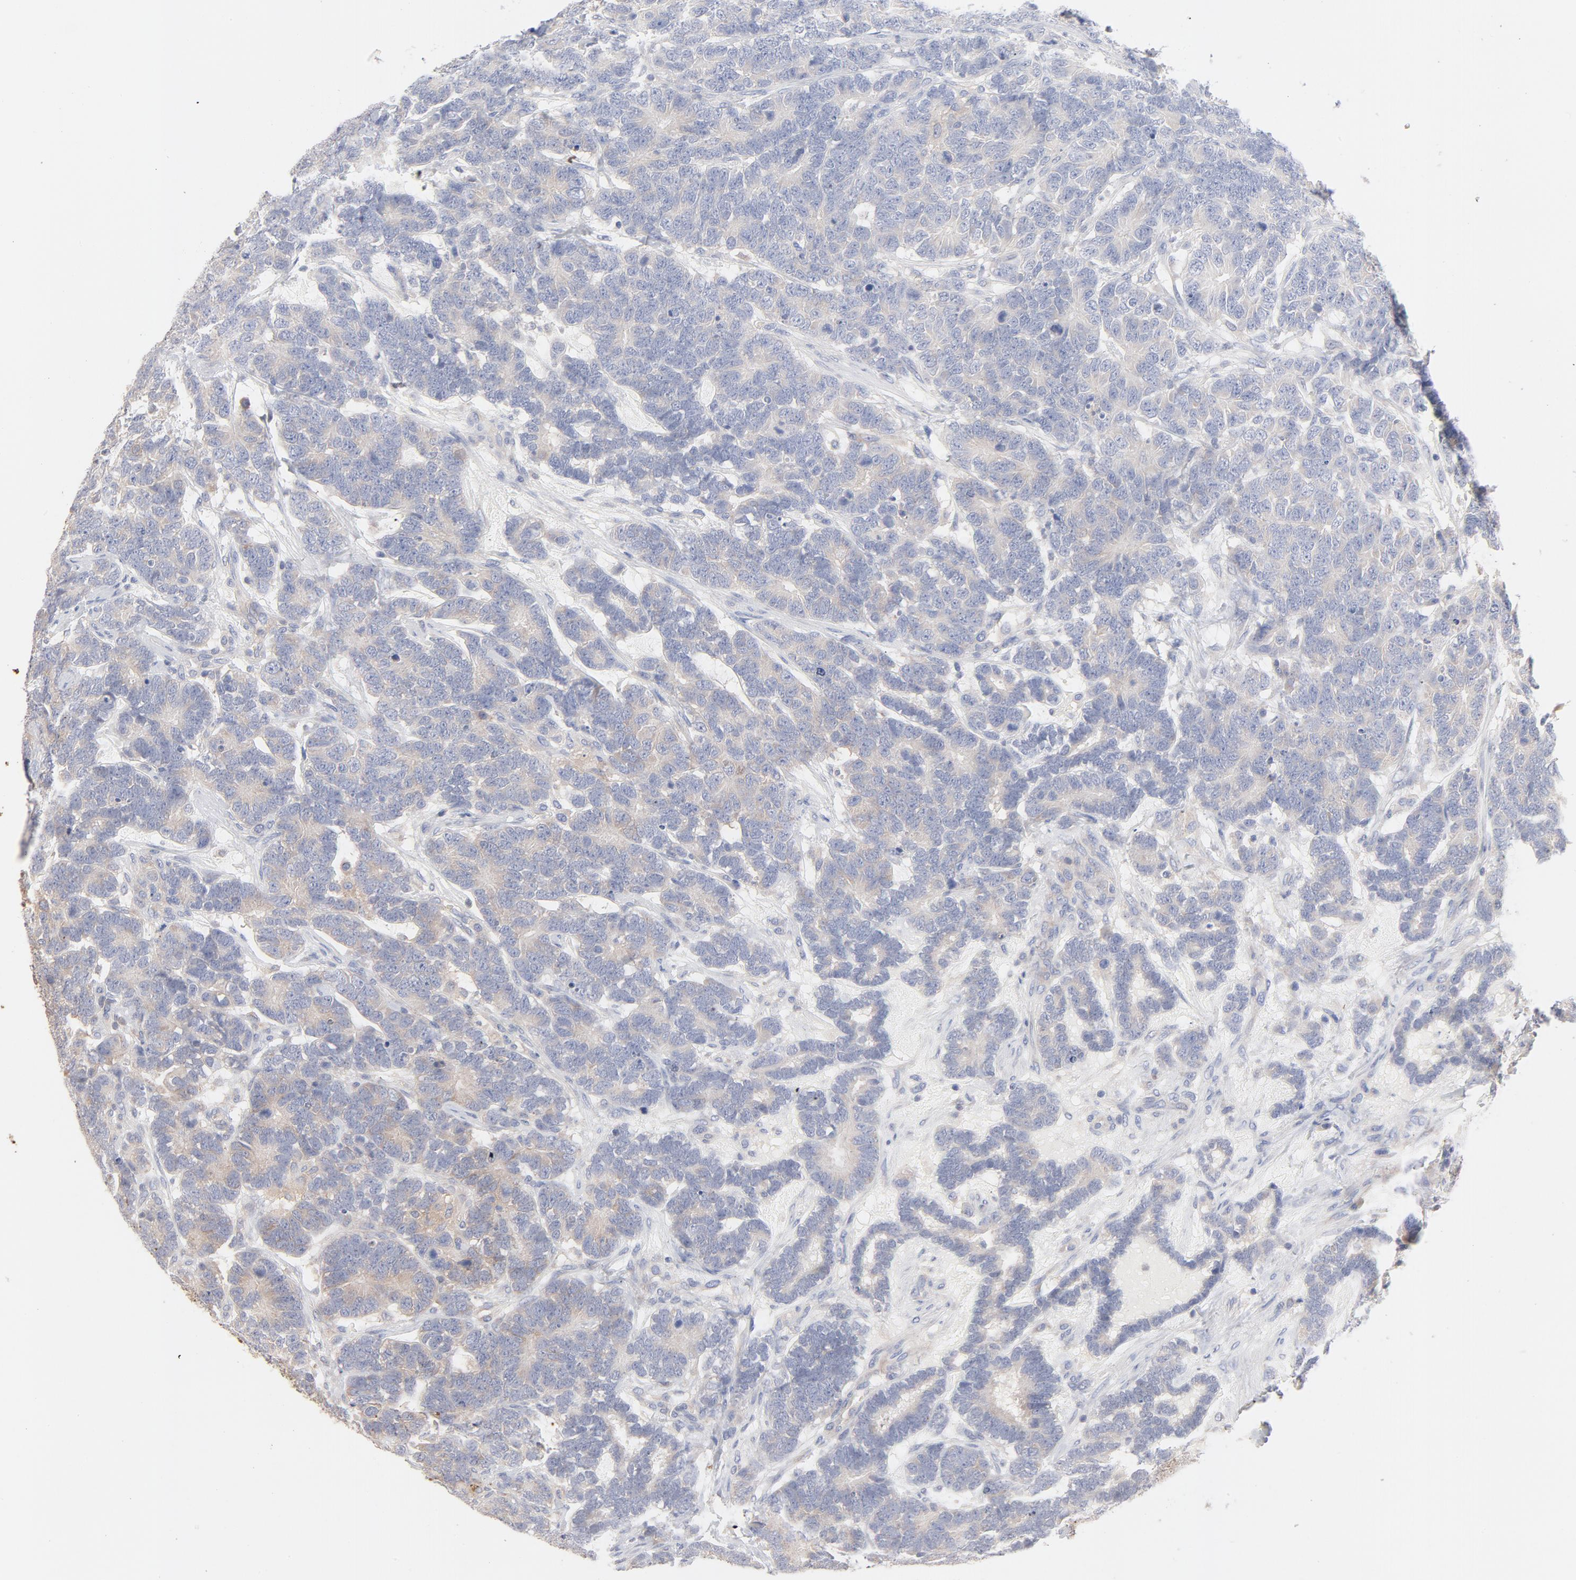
{"staining": {"intensity": "weak", "quantity": ">75%", "location": "cytoplasmic/membranous"}, "tissue": "testis cancer", "cell_type": "Tumor cells", "image_type": "cancer", "snomed": [{"axis": "morphology", "description": "Carcinoma, Embryonal, NOS"}, {"axis": "topography", "description": "Testis"}], "caption": "Embryonal carcinoma (testis) stained for a protein shows weak cytoplasmic/membranous positivity in tumor cells.", "gene": "SETD3", "patient": {"sex": "male", "age": 26}}